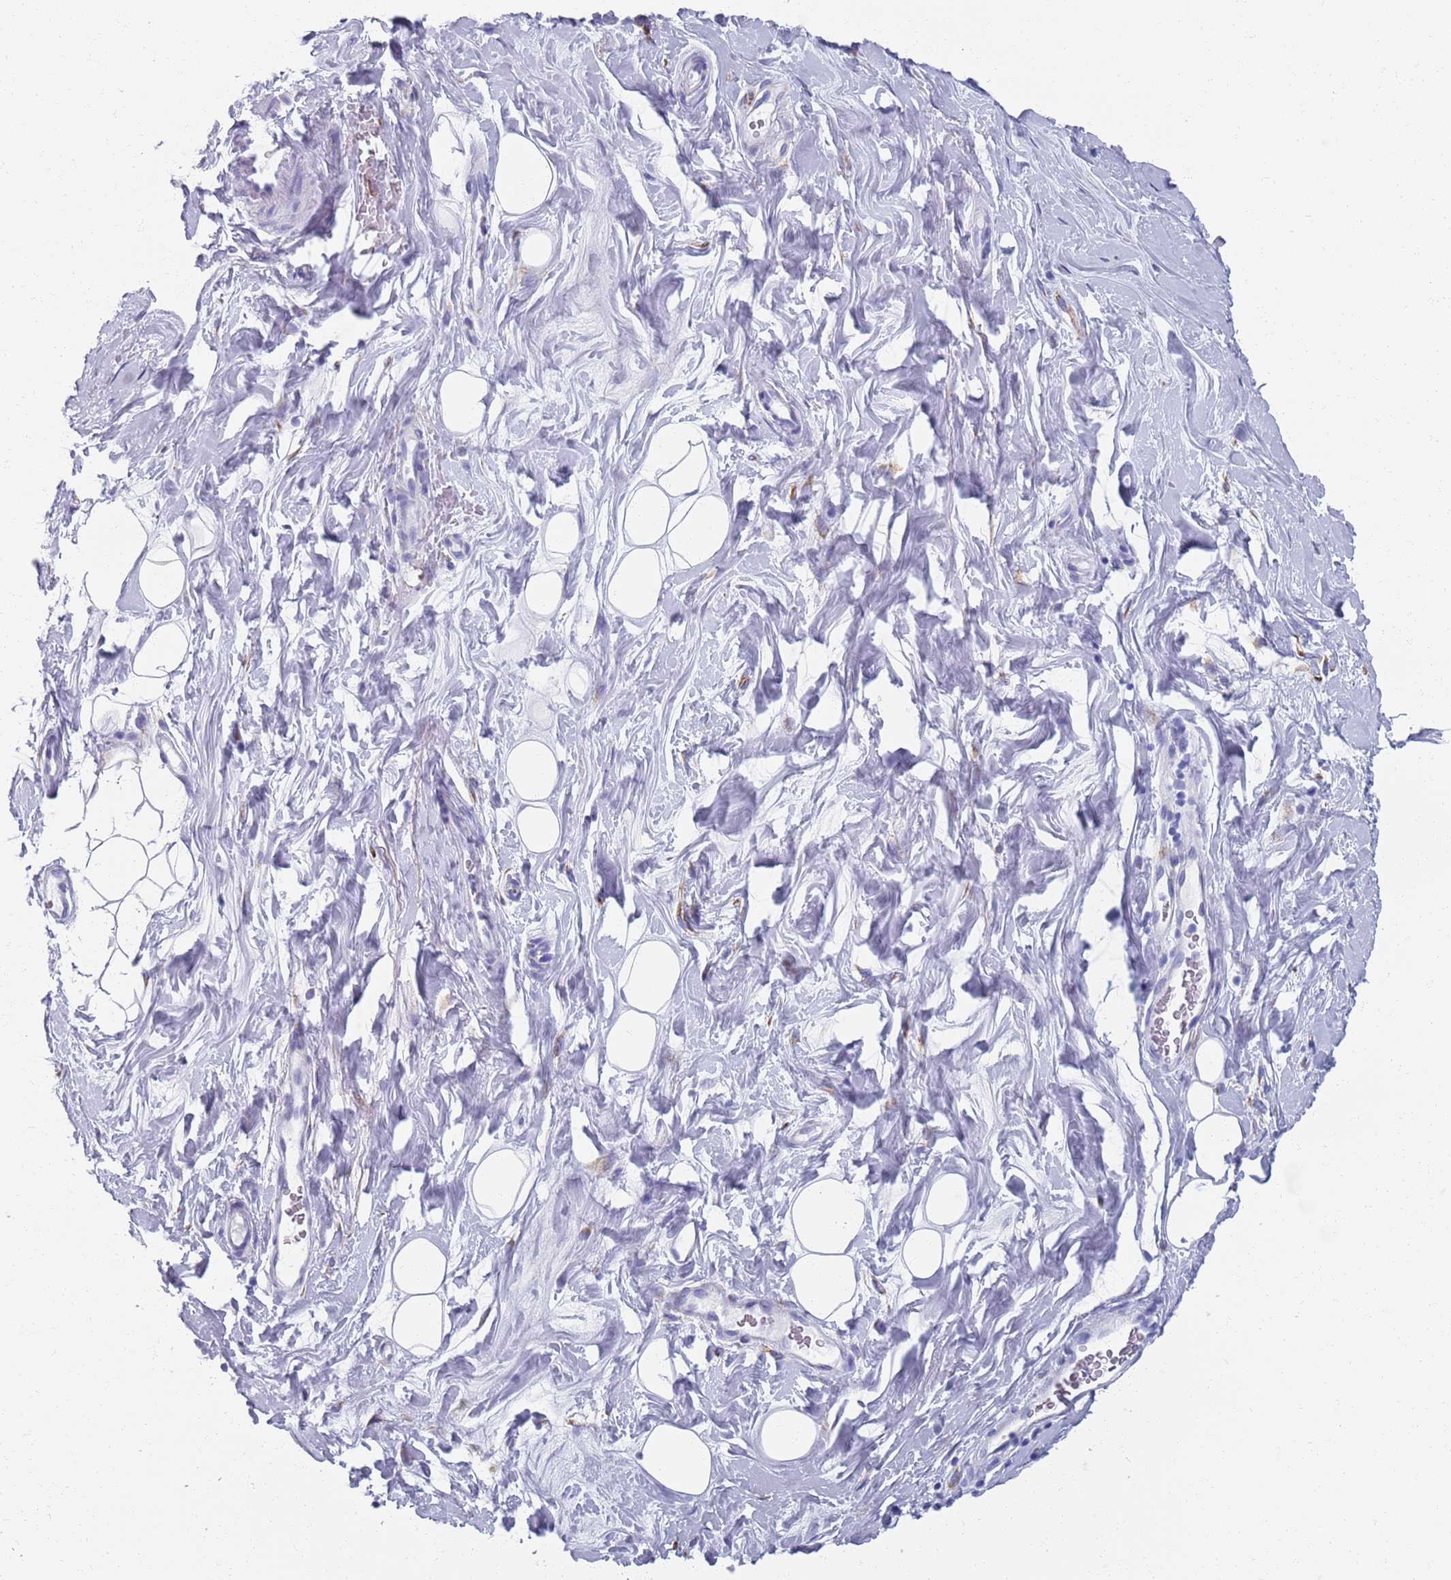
{"staining": {"intensity": "negative", "quantity": "none", "location": "none"}, "tissue": "adipose tissue", "cell_type": "Adipocytes", "image_type": "normal", "snomed": [{"axis": "morphology", "description": "Normal tissue, NOS"}, {"axis": "topography", "description": "Breast"}], "caption": "The micrograph demonstrates no significant expression in adipocytes of adipose tissue. Brightfield microscopy of immunohistochemistry stained with DAB (brown) and hematoxylin (blue), captured at high magnification.", "gene": "PLOD1", "patient": {"sex": "female", "age": 26}}